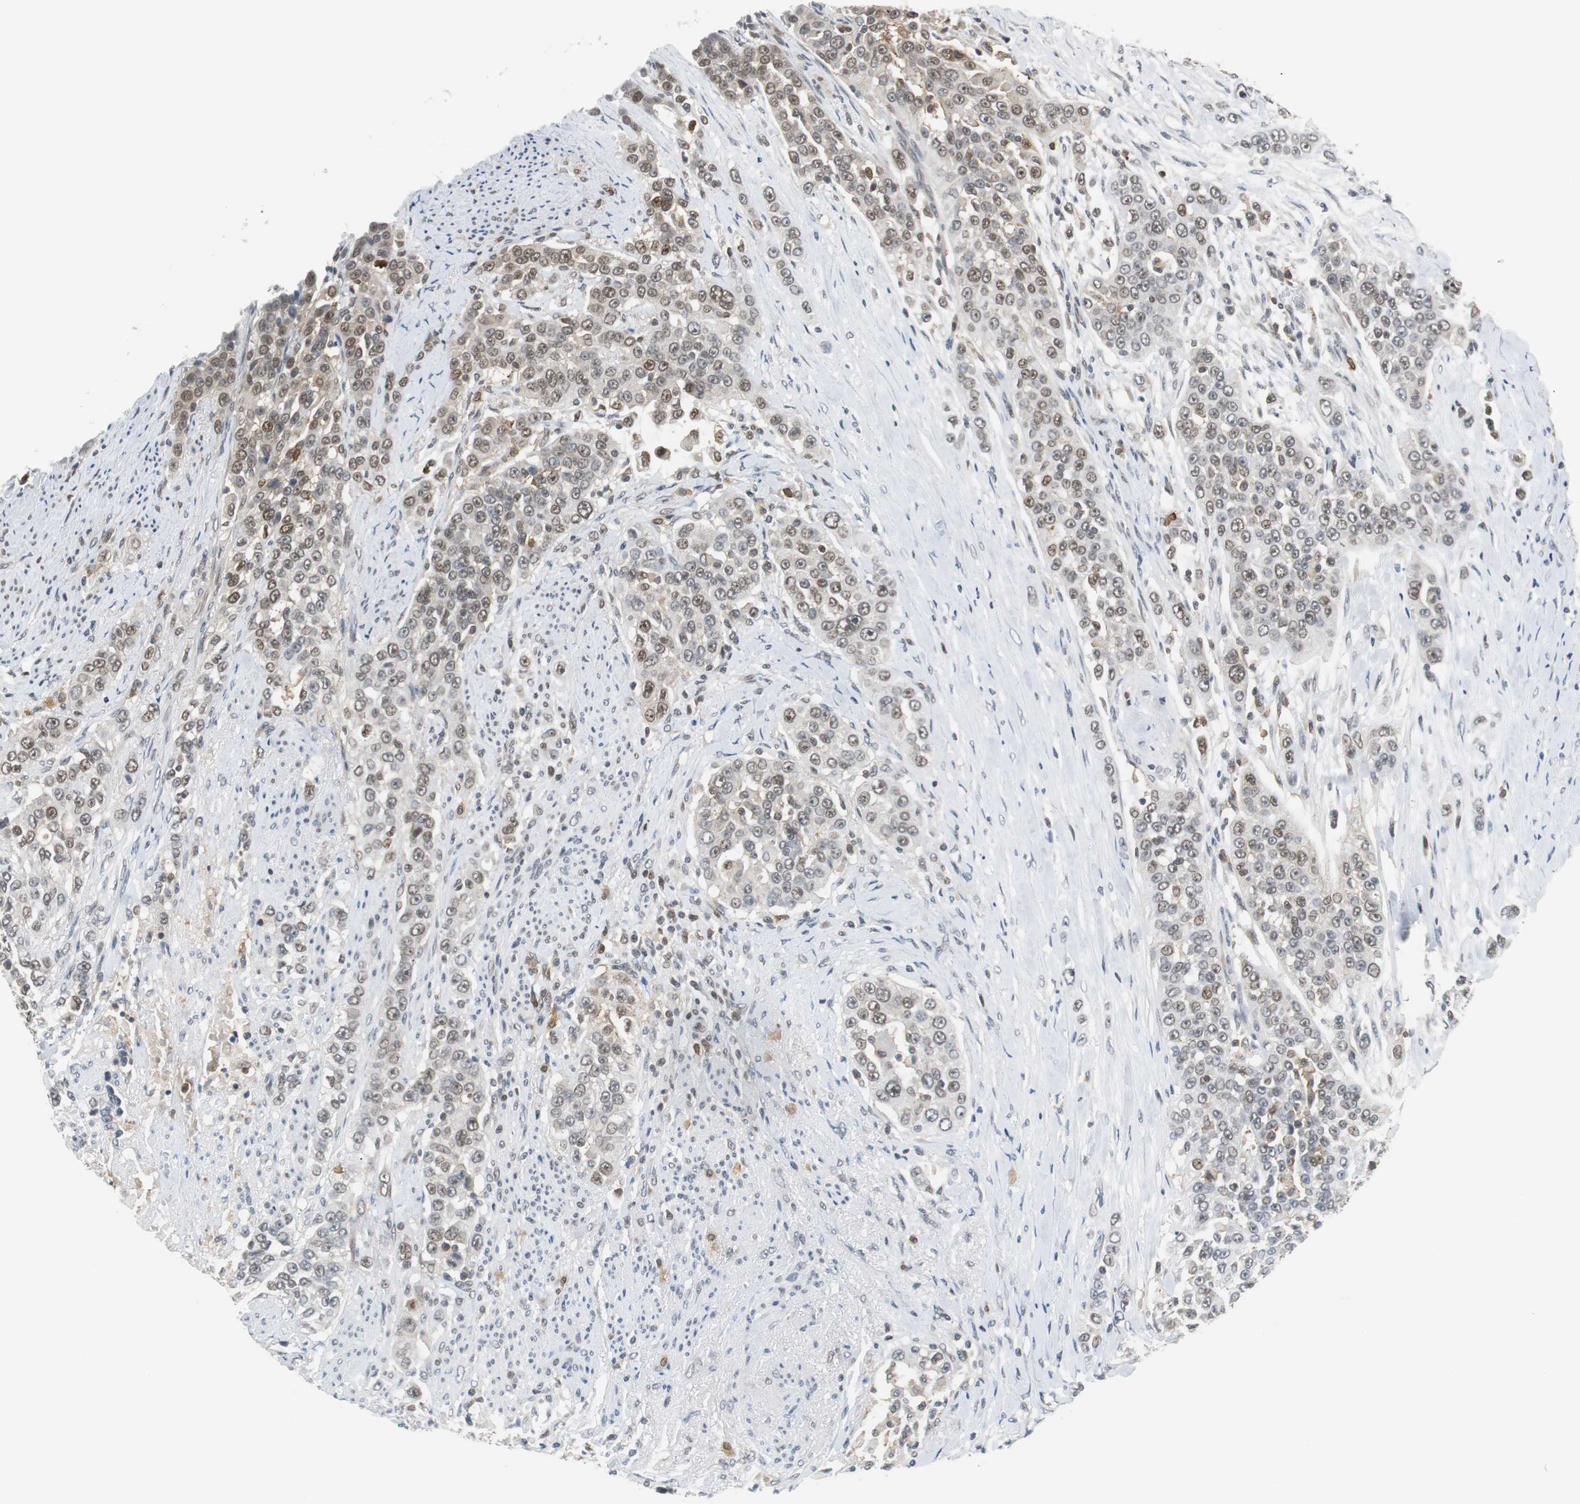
{"staining": {"intensity": "moderate", "quantity": "25%-75%", "location": "nuclear"}, "tissue": "urothelial cancer", "cell_type": "Tumor cells", "image_type": "cancer", "snomed": [{"axis": "morphology", "description": "Urothelial carcinoma, High grade"}, {"axis": "topography", "description": "Urinary bladder"}], "caption": "DAB immunohistochemical staining of high-grade urothelial carcinoma shows moderate nuclear protein positivity in about 25%-75% of tumor cells.", "gene": "SIRT1", "patient": {"sex": "female", "age": 80}}